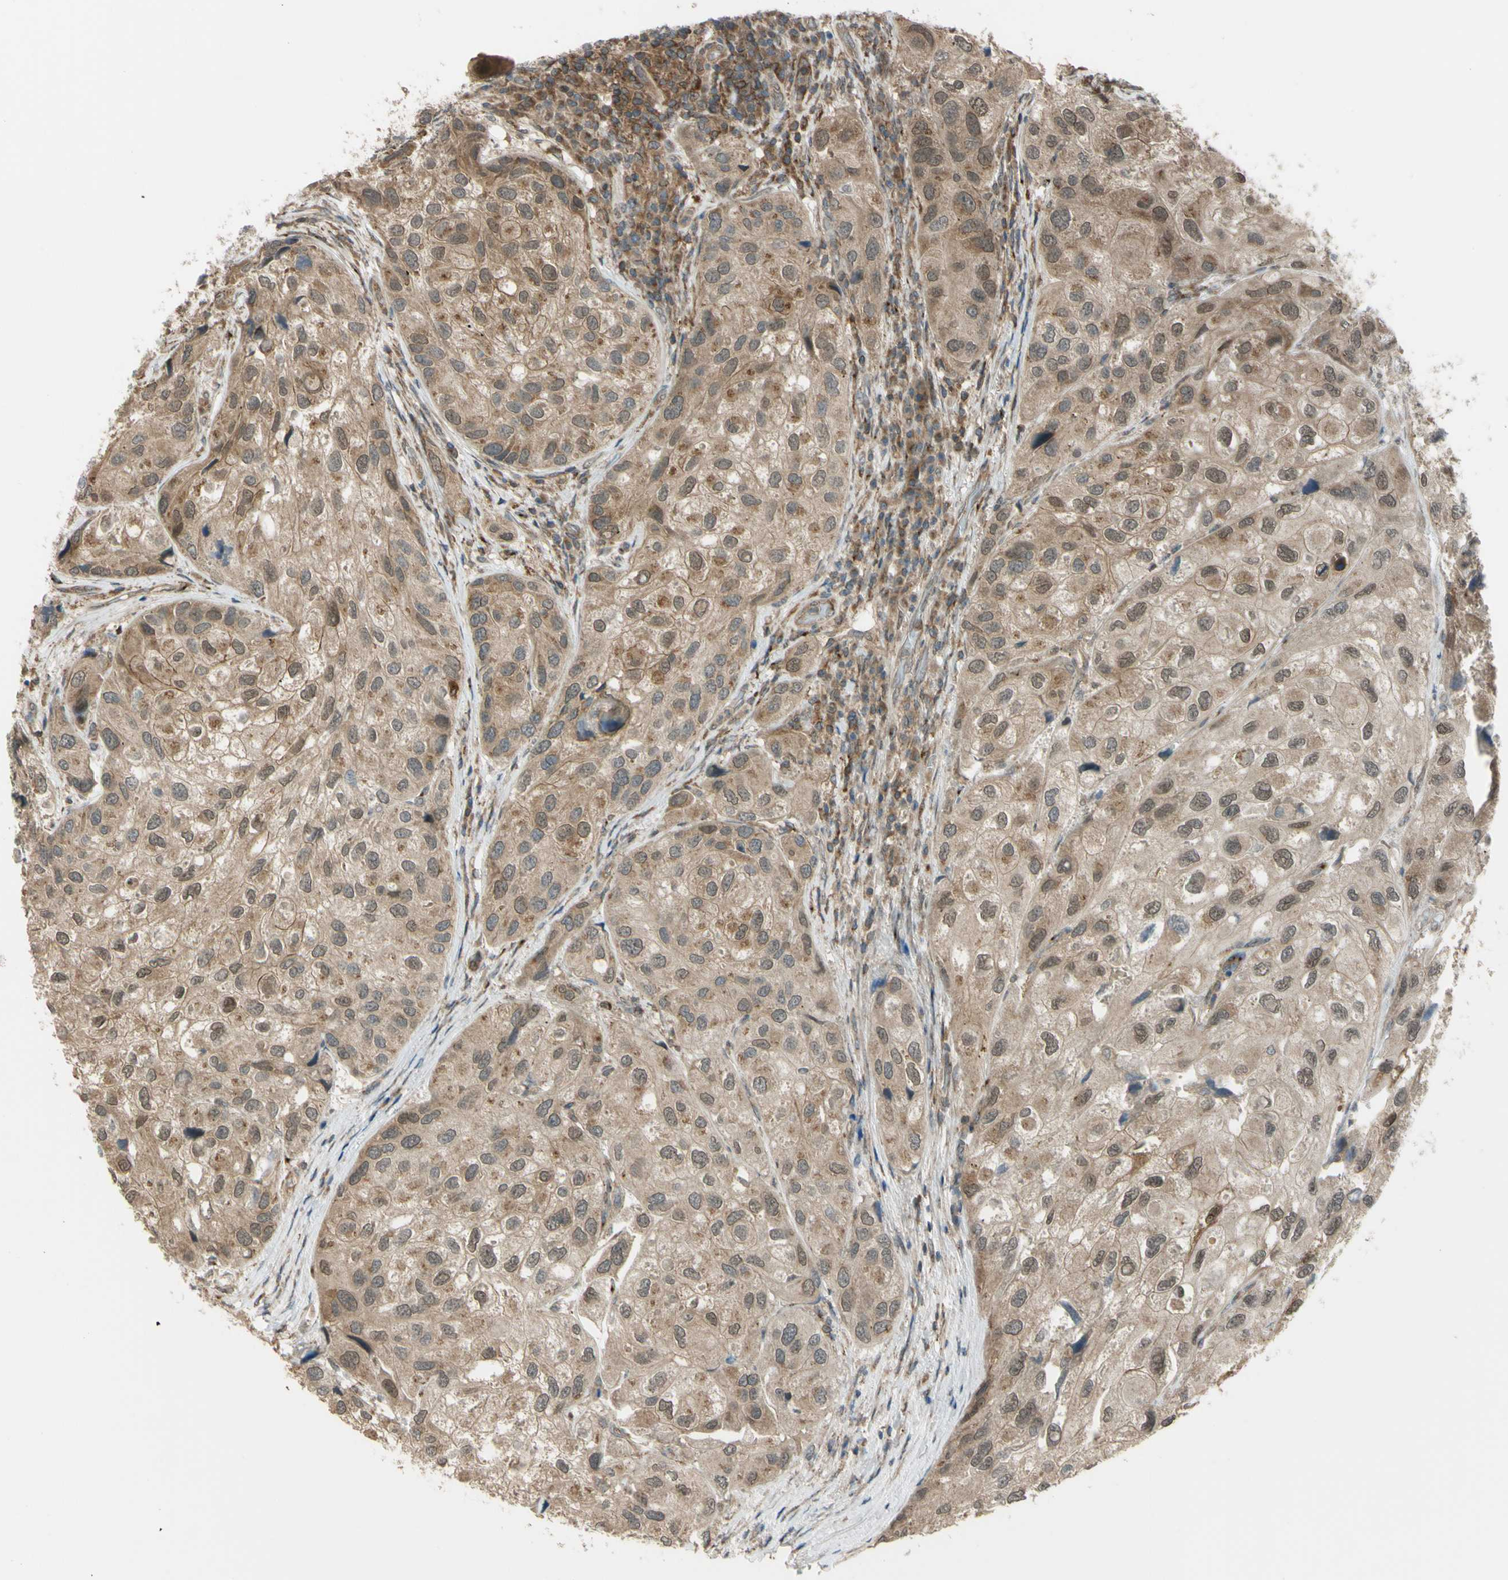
{"staining": {"intensity": "weak", "quantity": ">75%", "location": "cytoplasmic/membranous,nuclear"}, "tissue": "urothelial cancer", "cell_type": "Tumor cells", "image_type": "cancer", "snomed": [{"axis": "morphology", "description": "Urothelial carcinoma, High grade"}, {"axis": "topography", "description": "Urinary bladder"}], "caption": "Tumor cells show low levels of weak cytoplasmic/membranous and nuclear positivity in approximately >75% of cells in urothelial carcinoma (high-grade).", "gene": "FLII", "patient": {"sex": "female", "age": 64}}